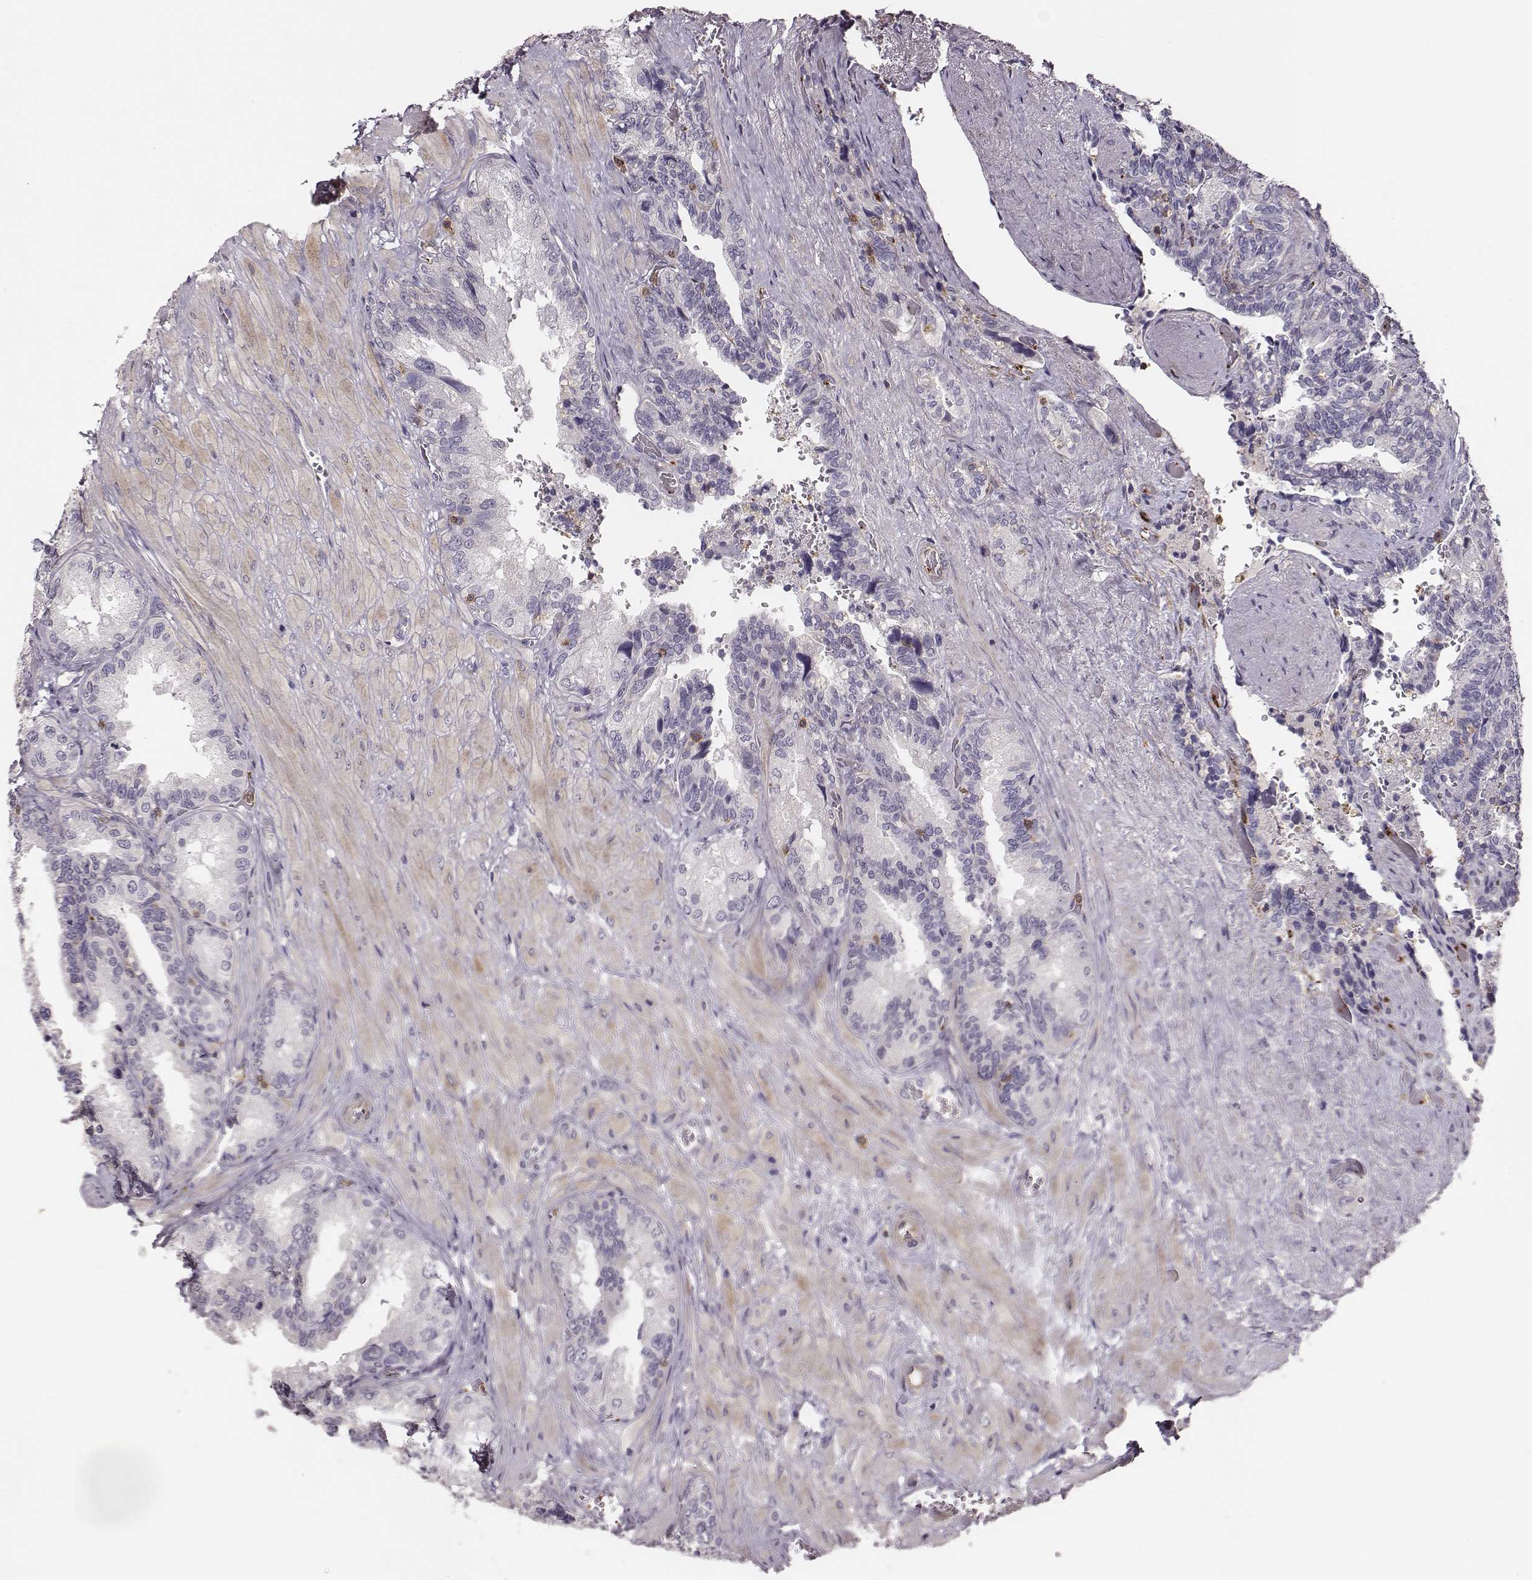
{"staining": {"intensity": "negative", "quantity": "none", "location": "none"}, "tissue": "seminal vesicle", "cell_type": "Glandular cells", "image_type": "normal", "snomed": [{"axis": "morphology", "description": "Normal tissue, NOS"}, {"axis": "topography", "description": "Seminal veicle"}], "caption": "This is a image of IHC staining of normal seminal vesicle, which shows no positivity in glandular cells. The staining was performed using DAB to visualize the protein expression in brown, while the nuclei were stained in blue with hematoxylin (Magnification: 20x).", "gene": "ZYX", "patient": {"sex": "male", "age": 69}}